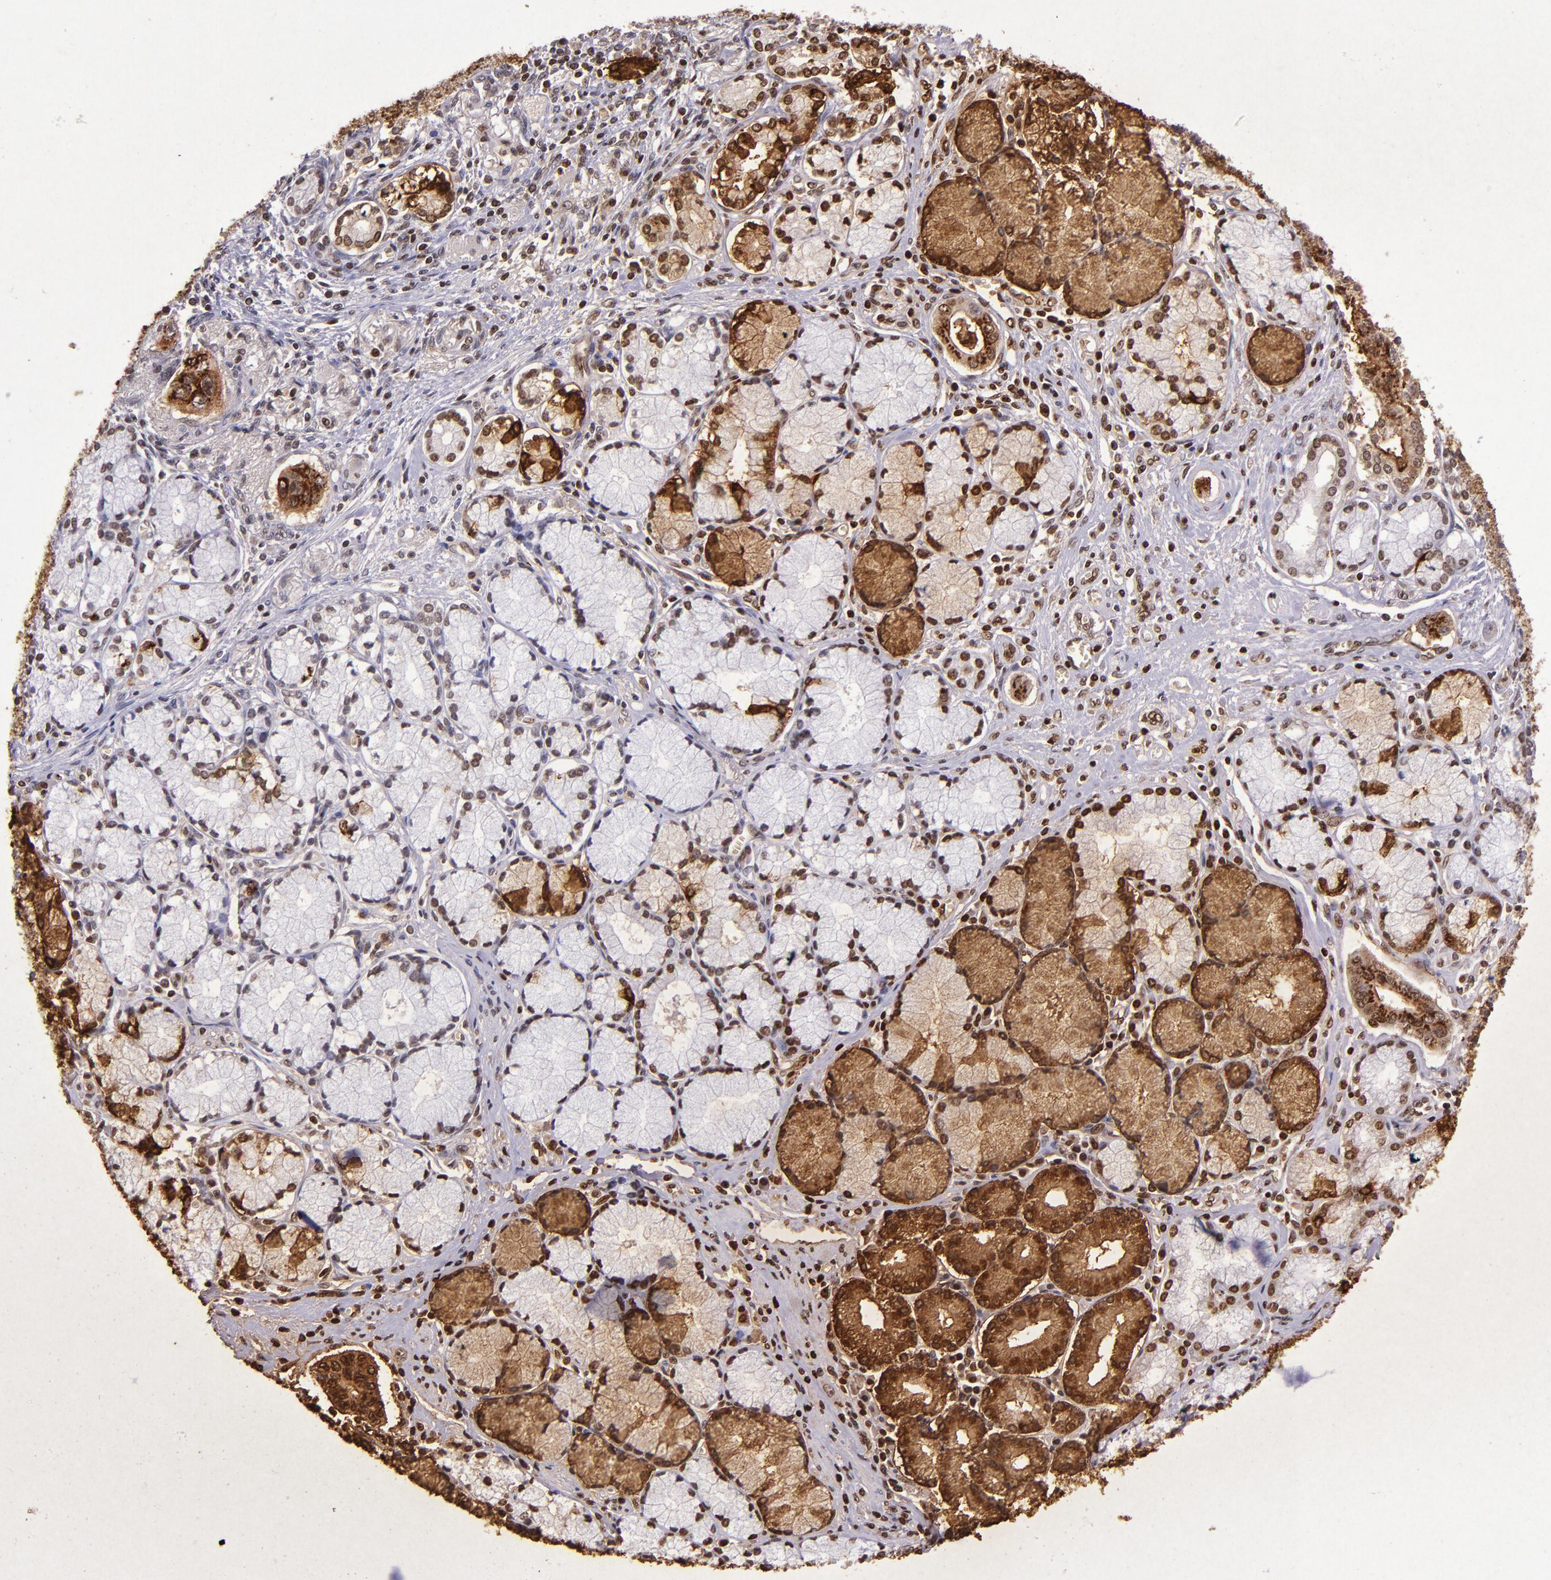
{"staining": {"intensity": "strong", "quantity": "25%-75%", "location": "cytoplasmic/membranous"}, "tissue": "pancreatic cancer", "cell_type": "Tumor cells", "image_type": "cancer", "snomed": [{"axis": "morphology", "description": "Adenocarcinoma, NOS"}, {"axis": "topography", "description": "Pancreas"}], "caption": "Pancreatic adenocarcinoma stained with DAB immunohistochemistry demonstrates high levels of strong cytoplasmic/membranous positivity in approximately 25%-75% of tumor cells.", "gene": "MGMT", "patient": {"sex": "male", "age": 77}}